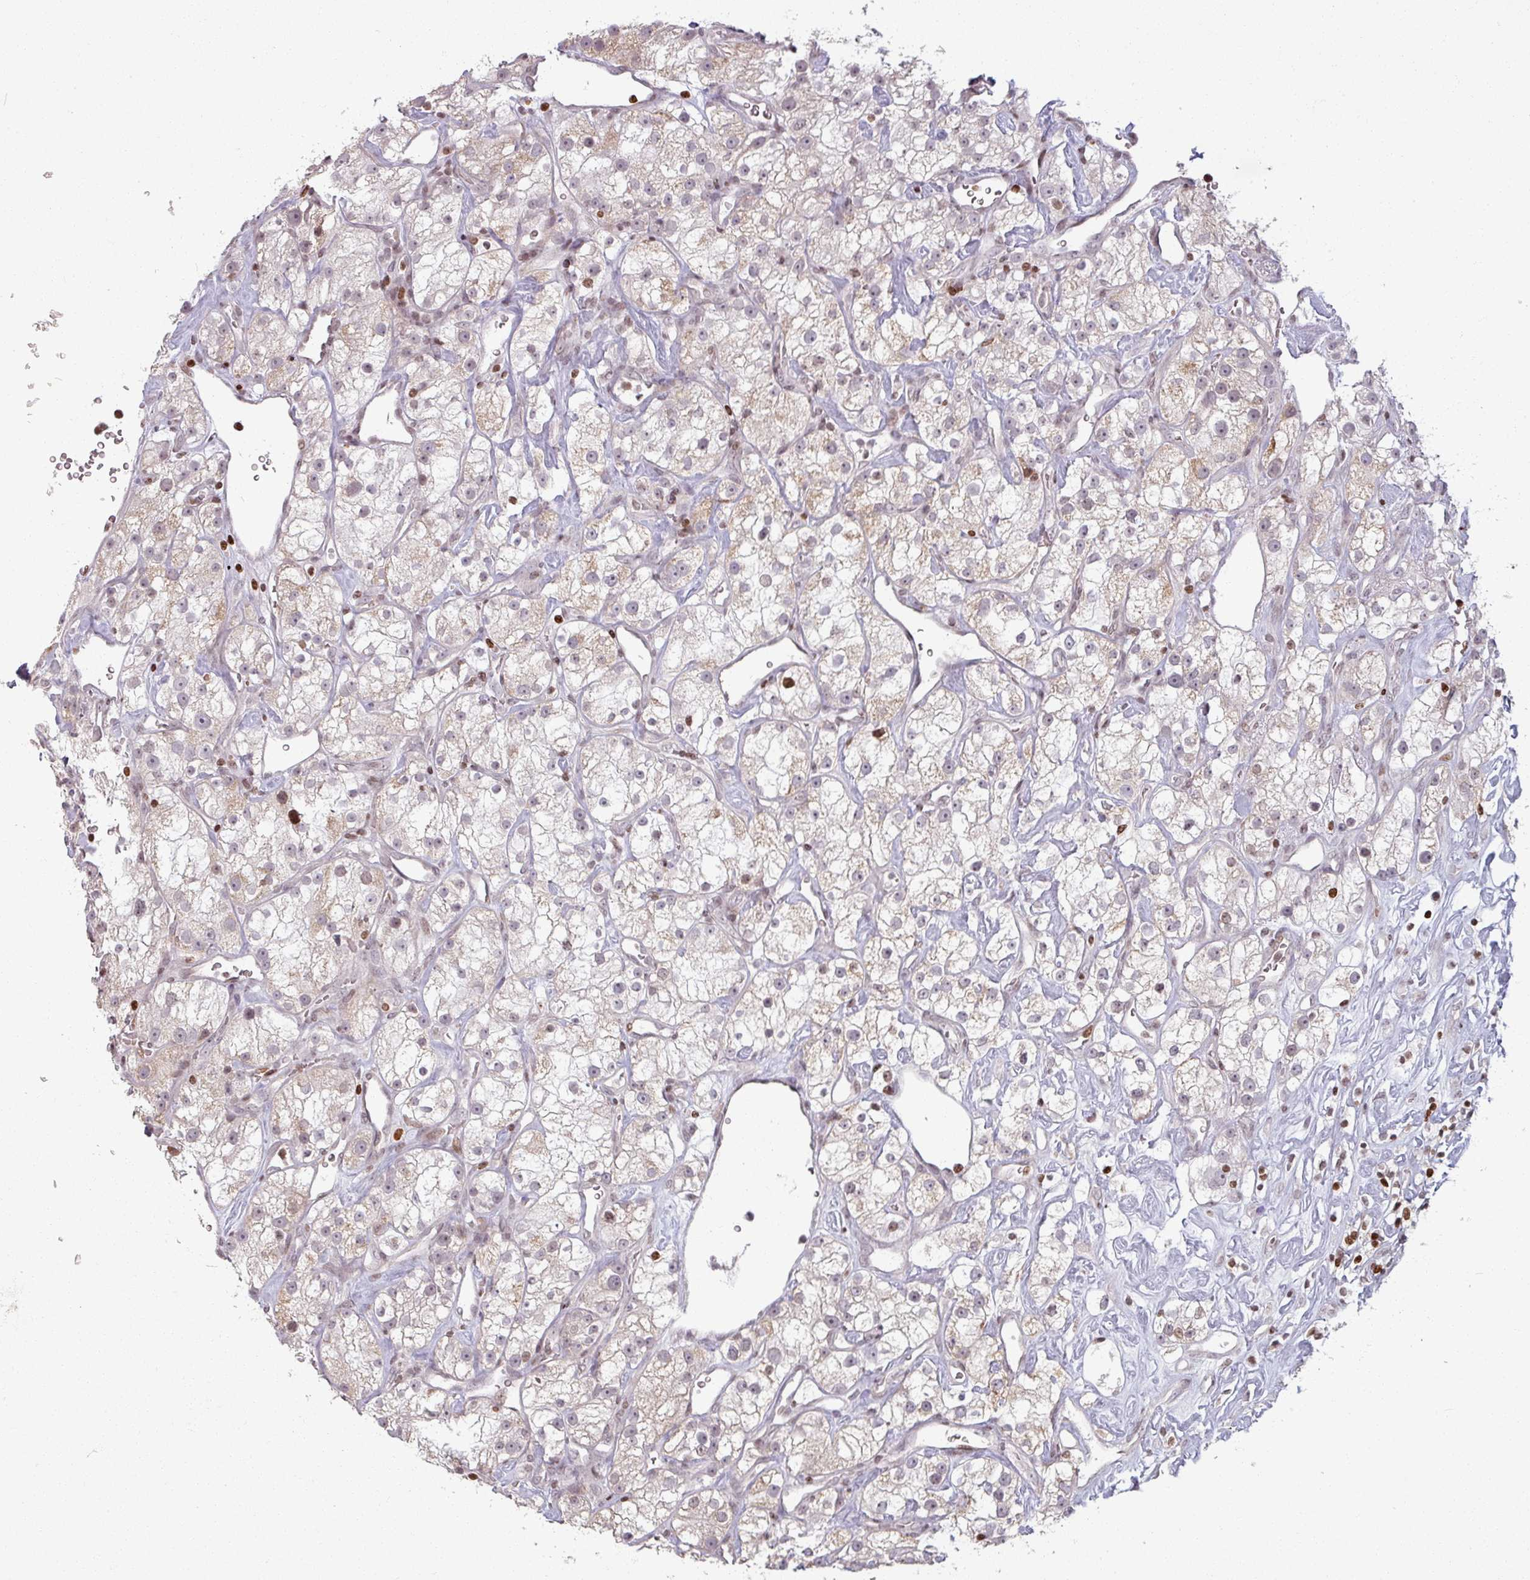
{"staining": {"intensity": "weak", "quantity": "25%-75%", "location": "cytoplasmic/membranous,nuclear"}, "tissue": "renal cancer", "cell_type": "Tumor cells", "image_type": "cancer", "snomed": [{"axis": "morphology", "description": "Adenocarcinoma, NOS"}, {"axis": "topography", "description": "Kidney"}], "caption": "DAB immunohistochemical staining of adenocarcinoma (renal) displays weak cytoplasmic/membranous and nuclear protein positivity in about 25%-75% of tumor cells.", "gene": "NCOR1", "patient": {"sex": "male", "age": 77}}